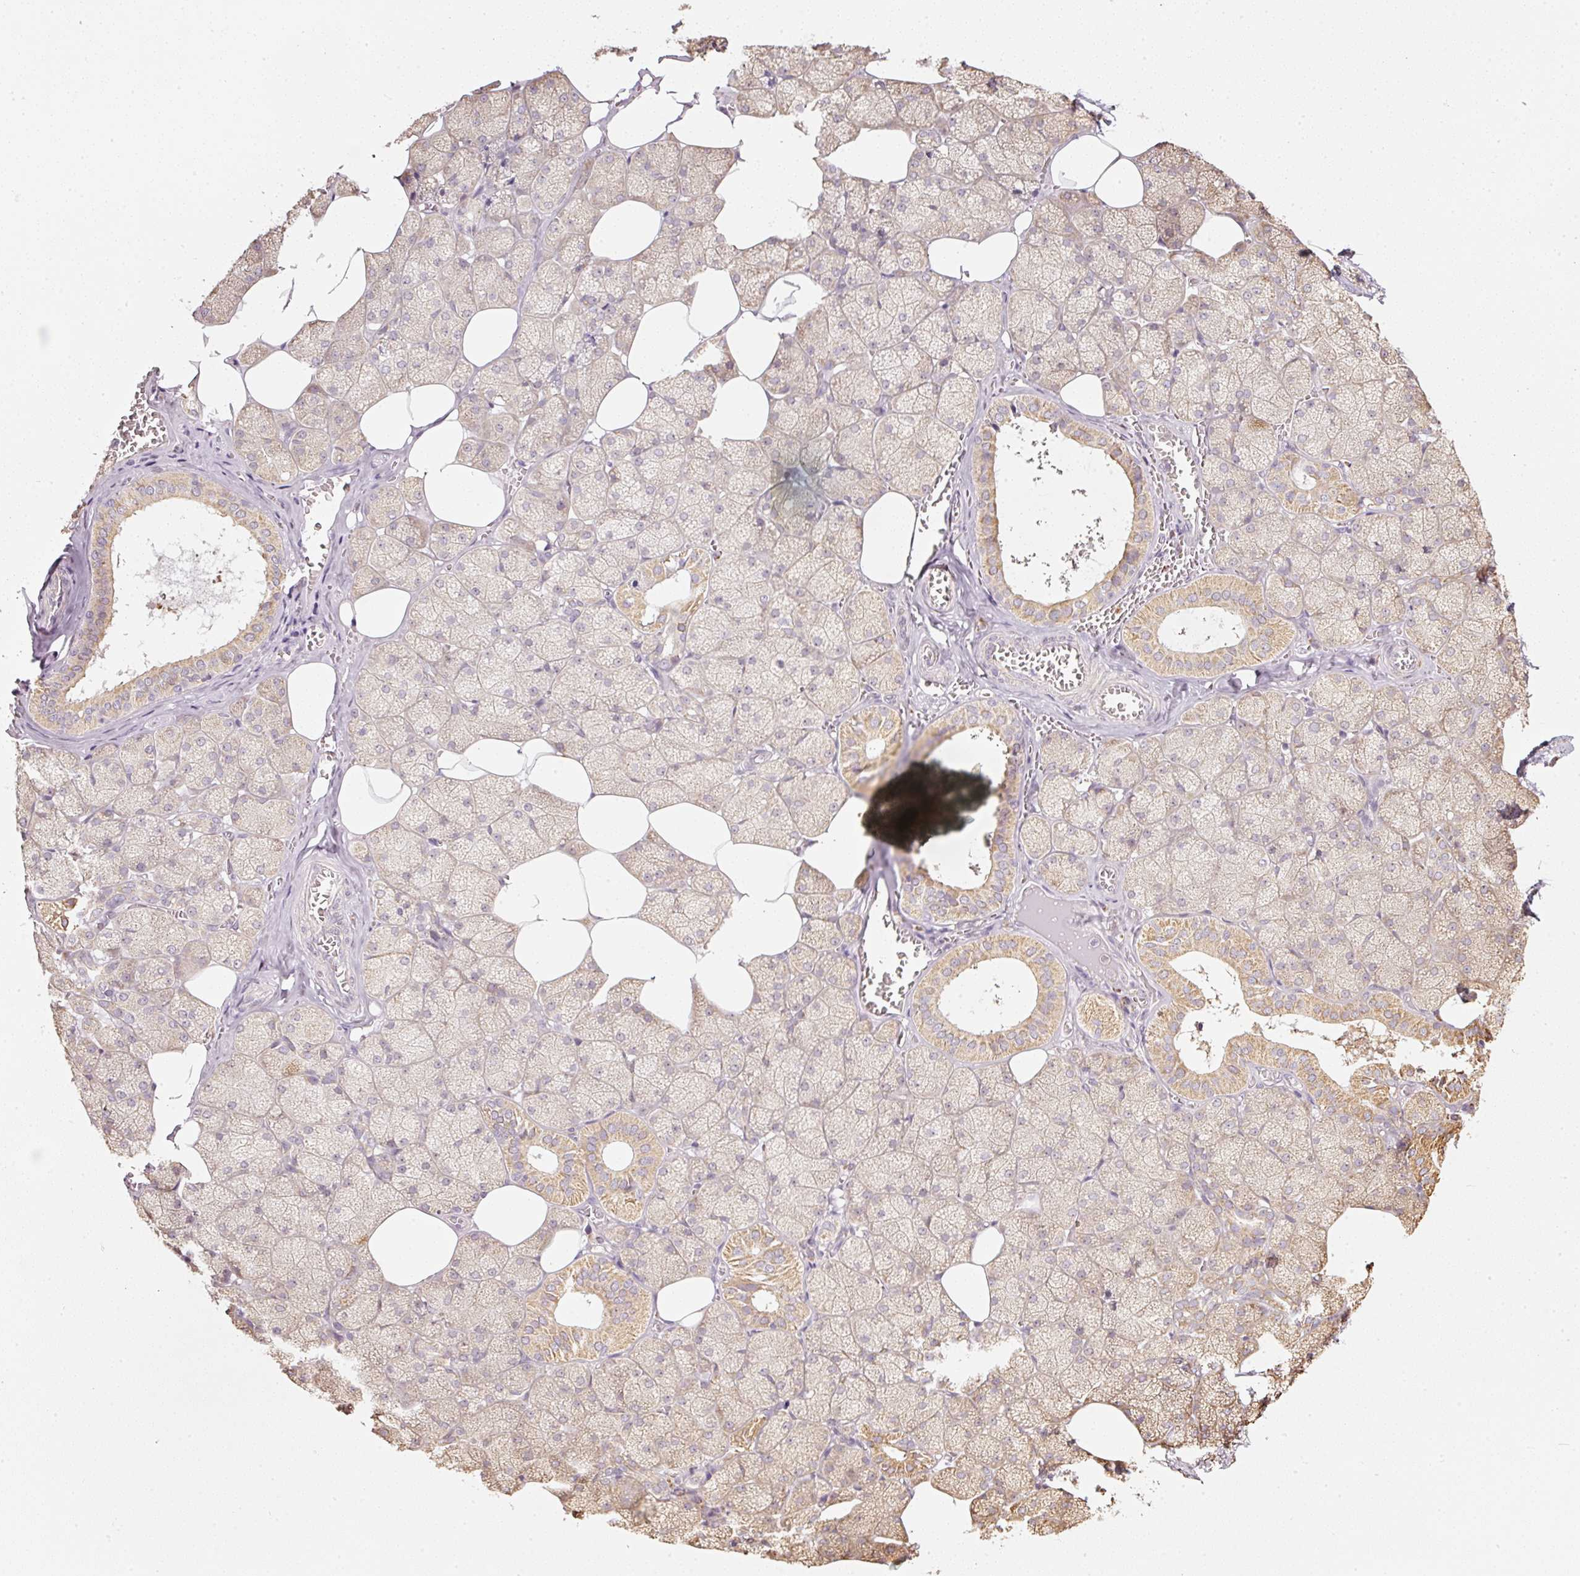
{"staining": {"intensity": "moderate", "quantity": "<25%", "location": "cytoplasmic/membranous"}, "tissue": "salivary gland", "cell_type": "Glandular cells", "image_type": "normal", "snomed": [{"axis": "morphology", "description": "Normal tissue, NOS"}, {"axis": "topography", "description": "Salivary gland"}, {"axis": "topography", "description": "Peripheral nerve tissue"}], "caption": "This is an image of immunohistochemistry staining of unremarkable salivary gland, which shows moderate staining in the cytoplasmic/membranous of glandular cells.", "gene": "RAB35", "patient": {"sex": "male", "age": 38}}